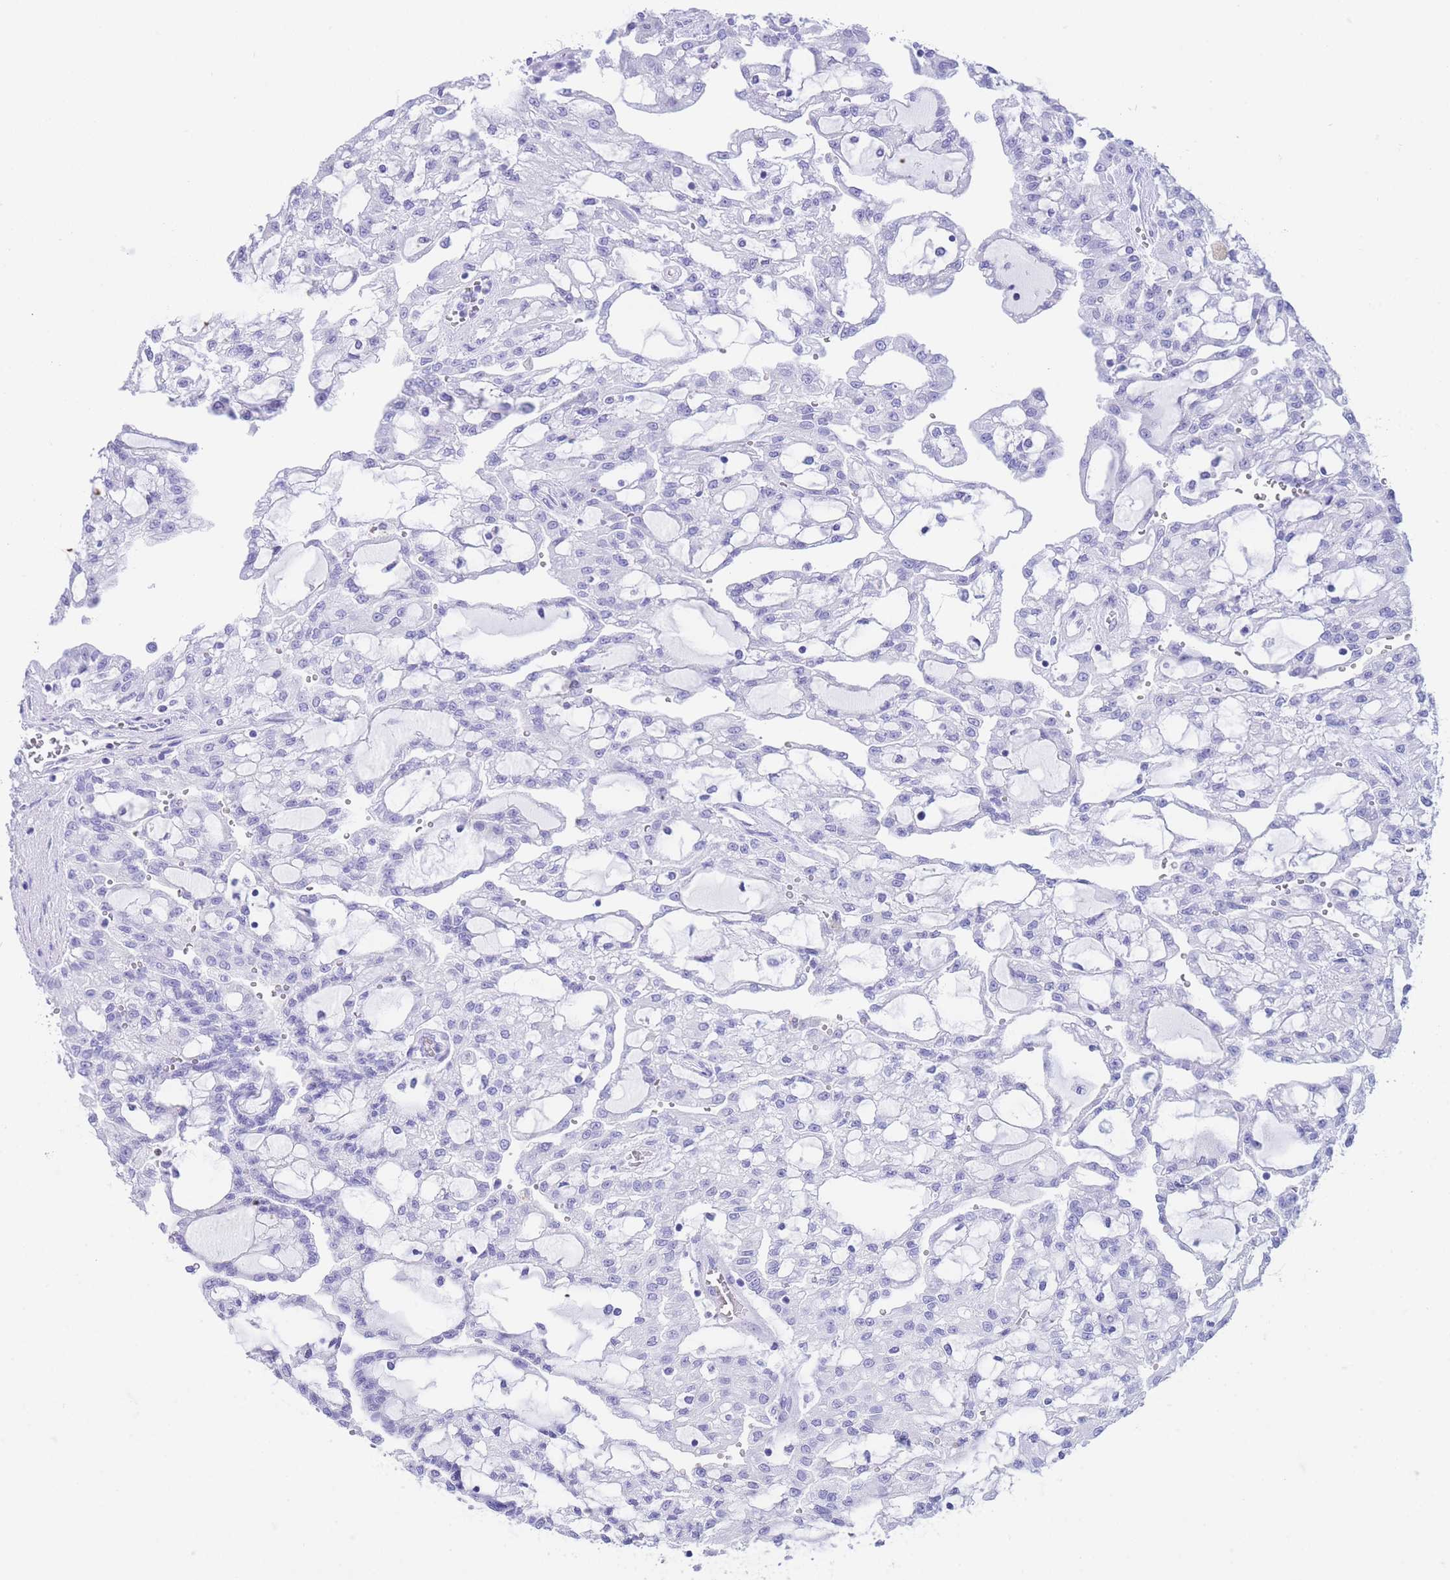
{"staining": {"intensity": "negative", "quantity": "none", "location": "none"}, "tissue": "renal cancer", "cell_type": "Tumor cells", "image_type": "cancer", "snomed": [{"axis": "morphology", "description": "Adenocarcinoma, NOS"}, {"axis": "topography", "description": "Kidney"}], "caption": "There is no significant positivity in tumor cells of renal adenocarcinoma. (Stains: DAB IHC with hematoxylin counter stain, Microscopy: brightfield microscopy at high magnification).", "gene": "SLCO1B3", "patient": {"sex": "male", "age": 63}}